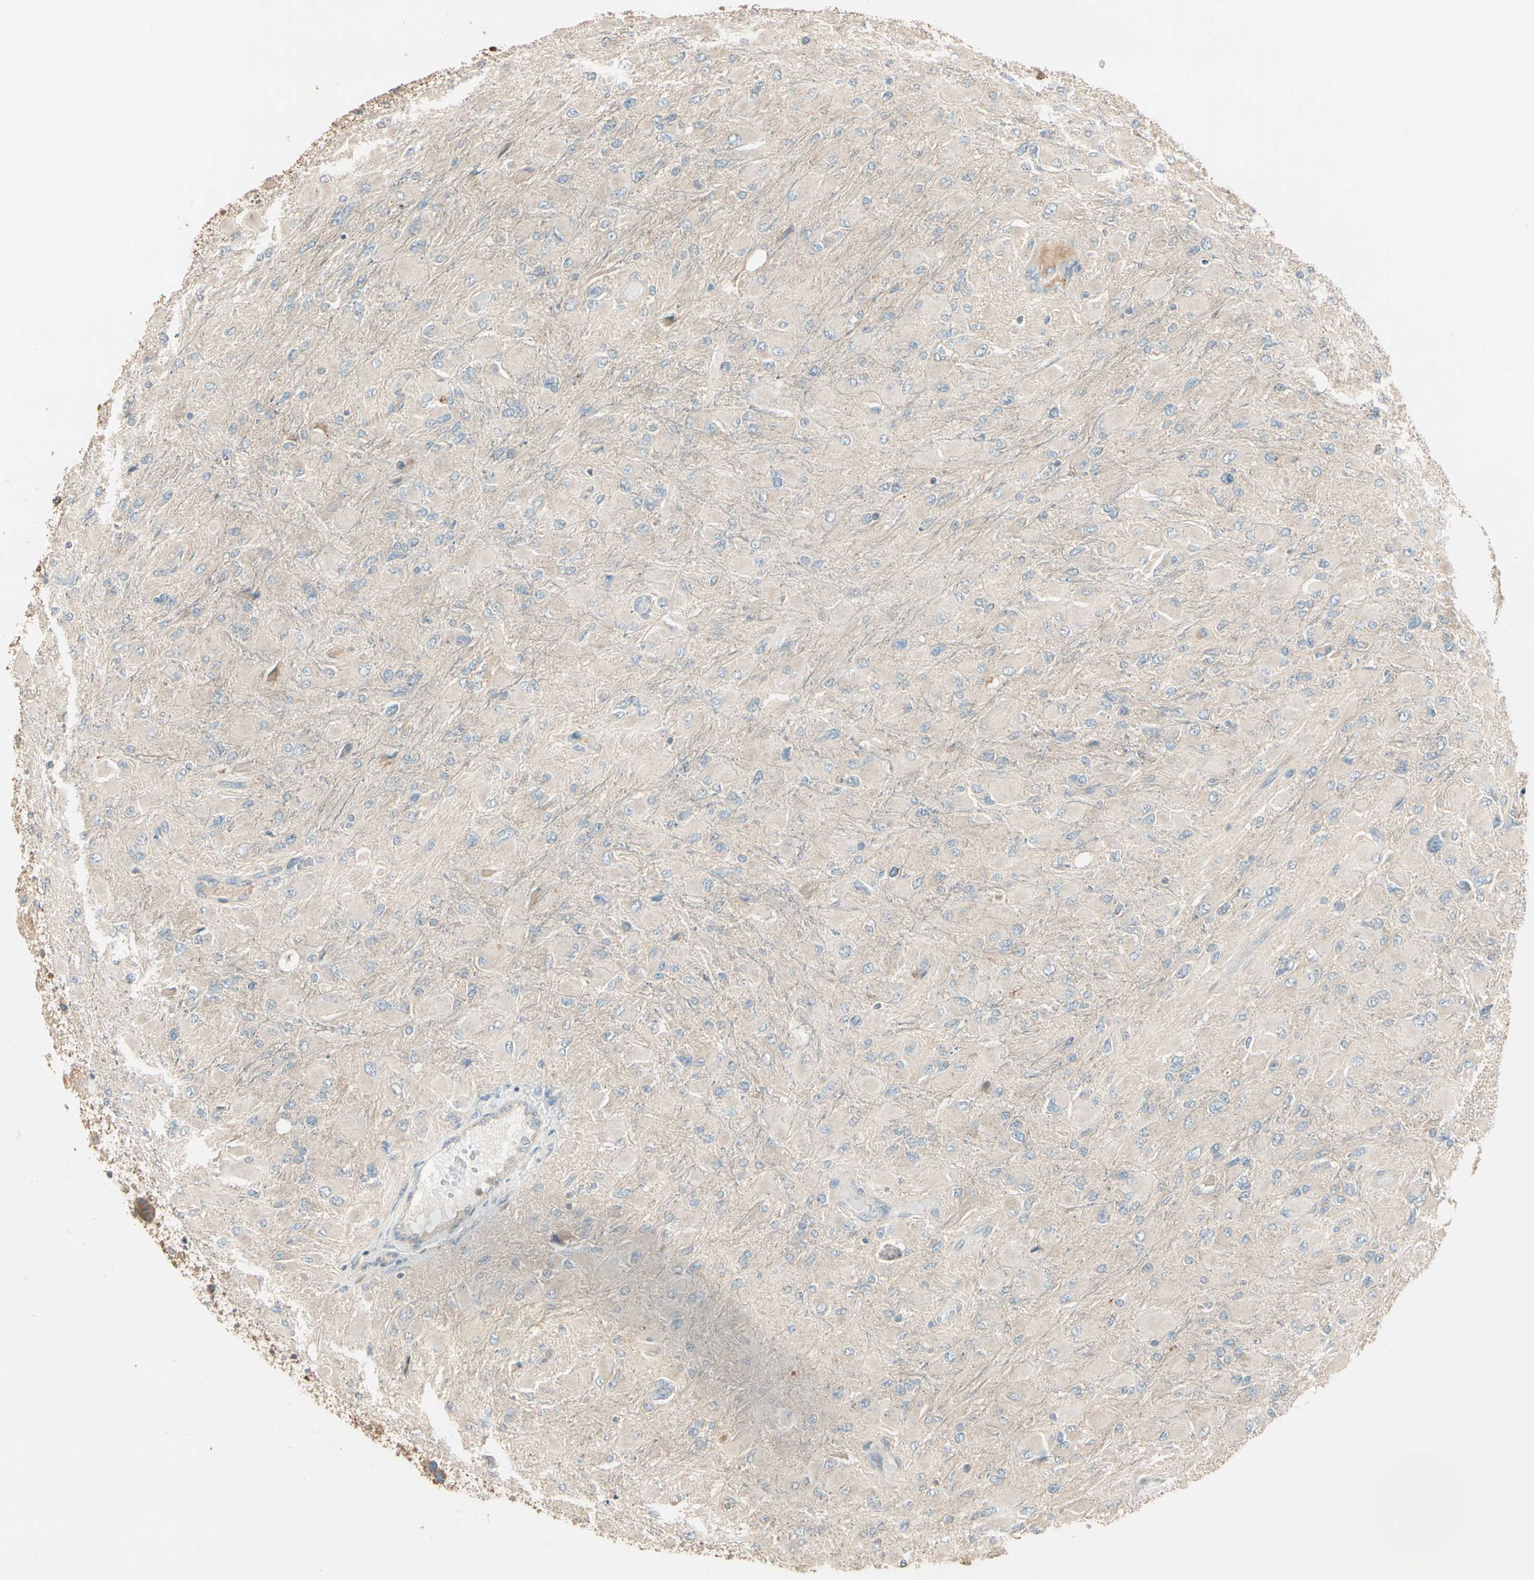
{"staining": {"intensity": "weak", "quantity": ">75%", "location": "cytoplasmic/membranous"}, "tissue": "glioma", "cell_type": "Tumor cells", "image_type": "cancer", "snomed": [{"axis": "morphology", "description": "Glioma, malignant, High grade"}, {"axis": "topography", "description": "Cerebral cortex"}], "caption": "High-power microscopy captured an IHC photomicrograph of malignant high-grade glioma, revealing weak cytoplasmic/membranous positivity in about >75% of tumor cells.", "gene": "TNFRSF21", "patient": {"sex": "female", "age": 36}}